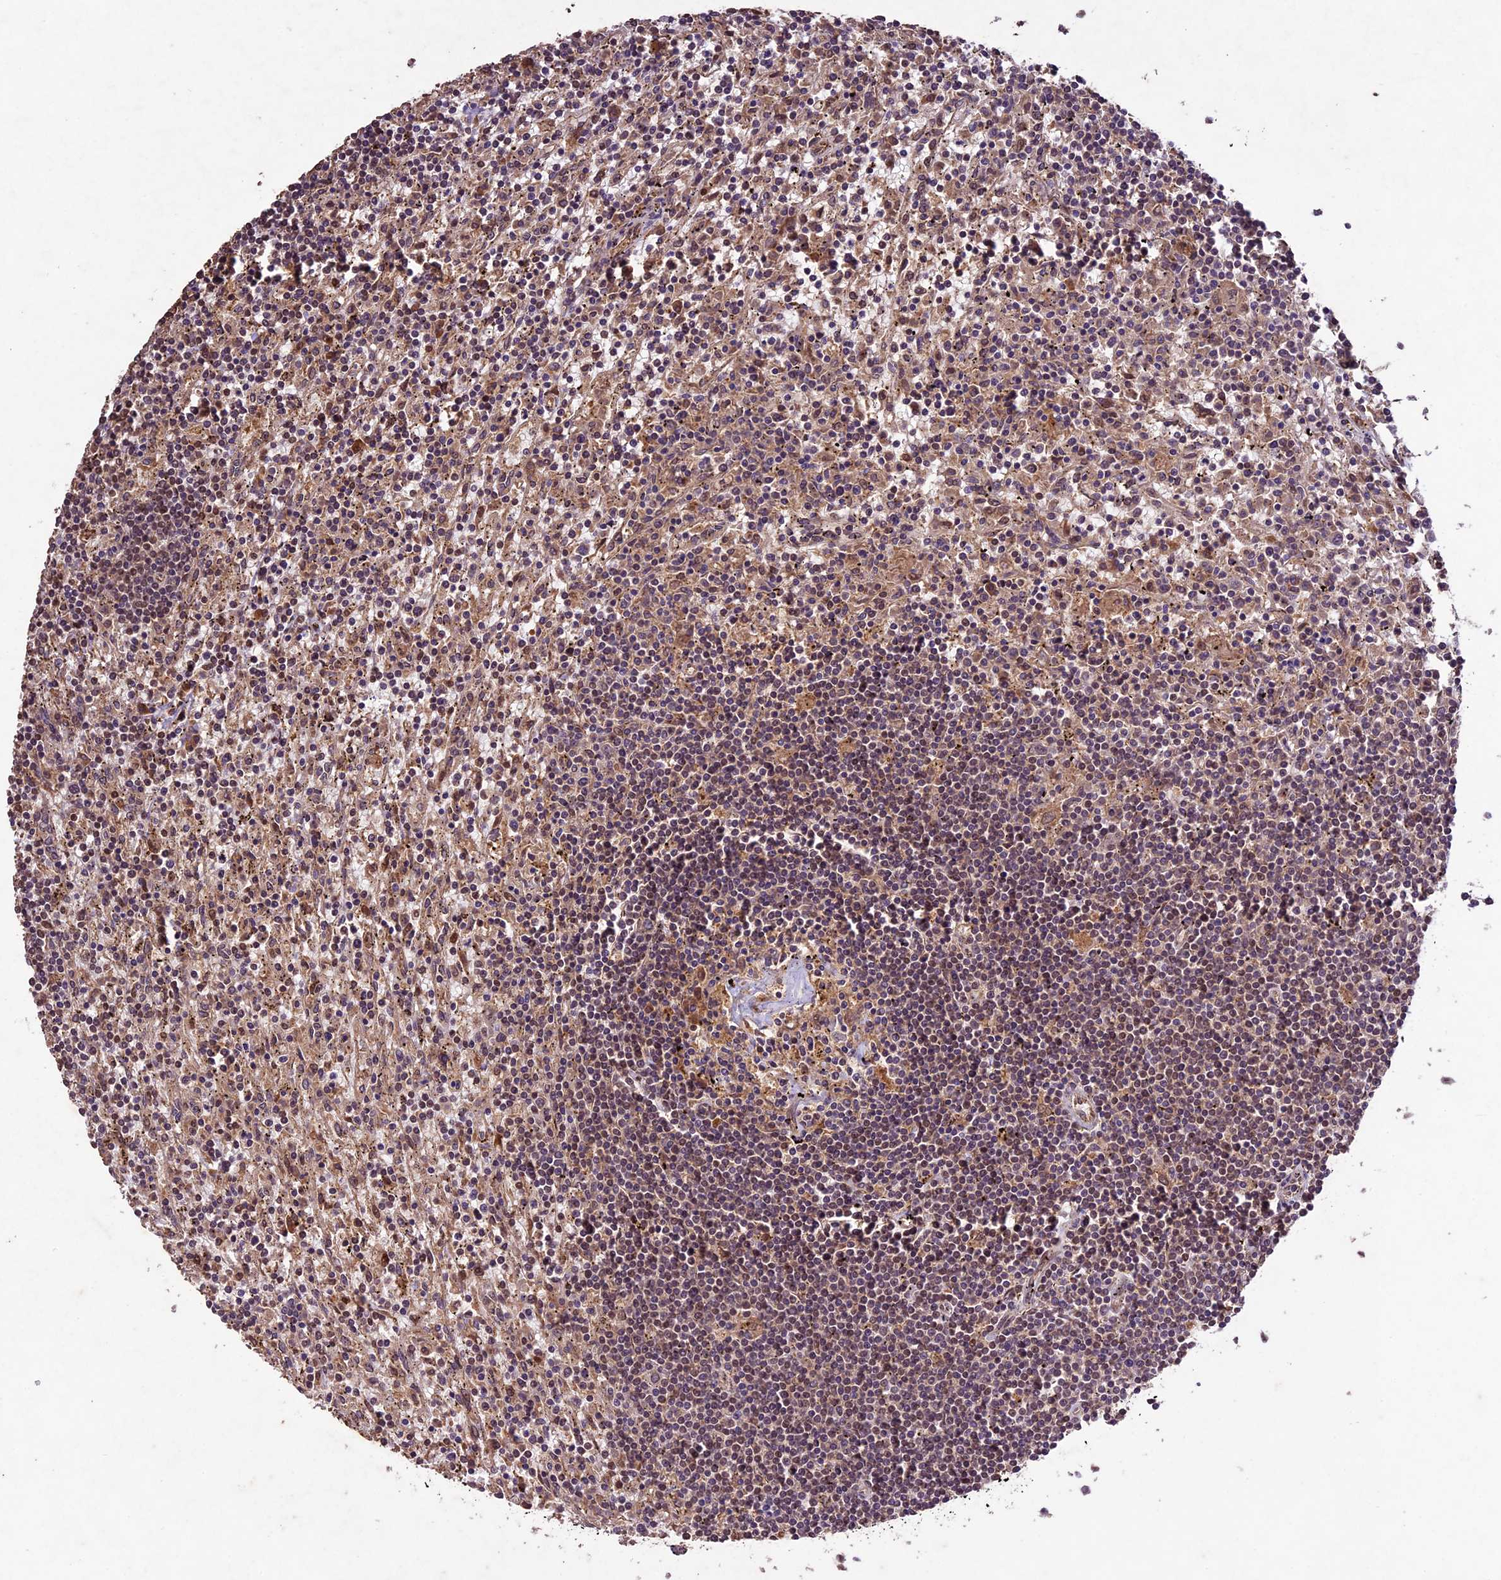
{"staining": {"intensity": "moderate", "quantity": "<25%", "location": "nuclear"}, "tissue": "lymphoma", "cell_type": "Tumor cells", "image_type": "cancer", "snomed": [{"axis": "morphology", "description": "Malignant lymphoma, non-Hodgkin's type, Low grade"}, {"axis": "topography", "description": "Spleen"}], "caption": "This micrograph reveals immunohistochemistry (IHC) staining of low-grade malignant lymphoma, non-Hodgkin's type, with low moderate nuclear expression in about <25% of tumor cells.", "gene": "CDKN2AIP", "patient": {"sex": "male", "age": 76}}